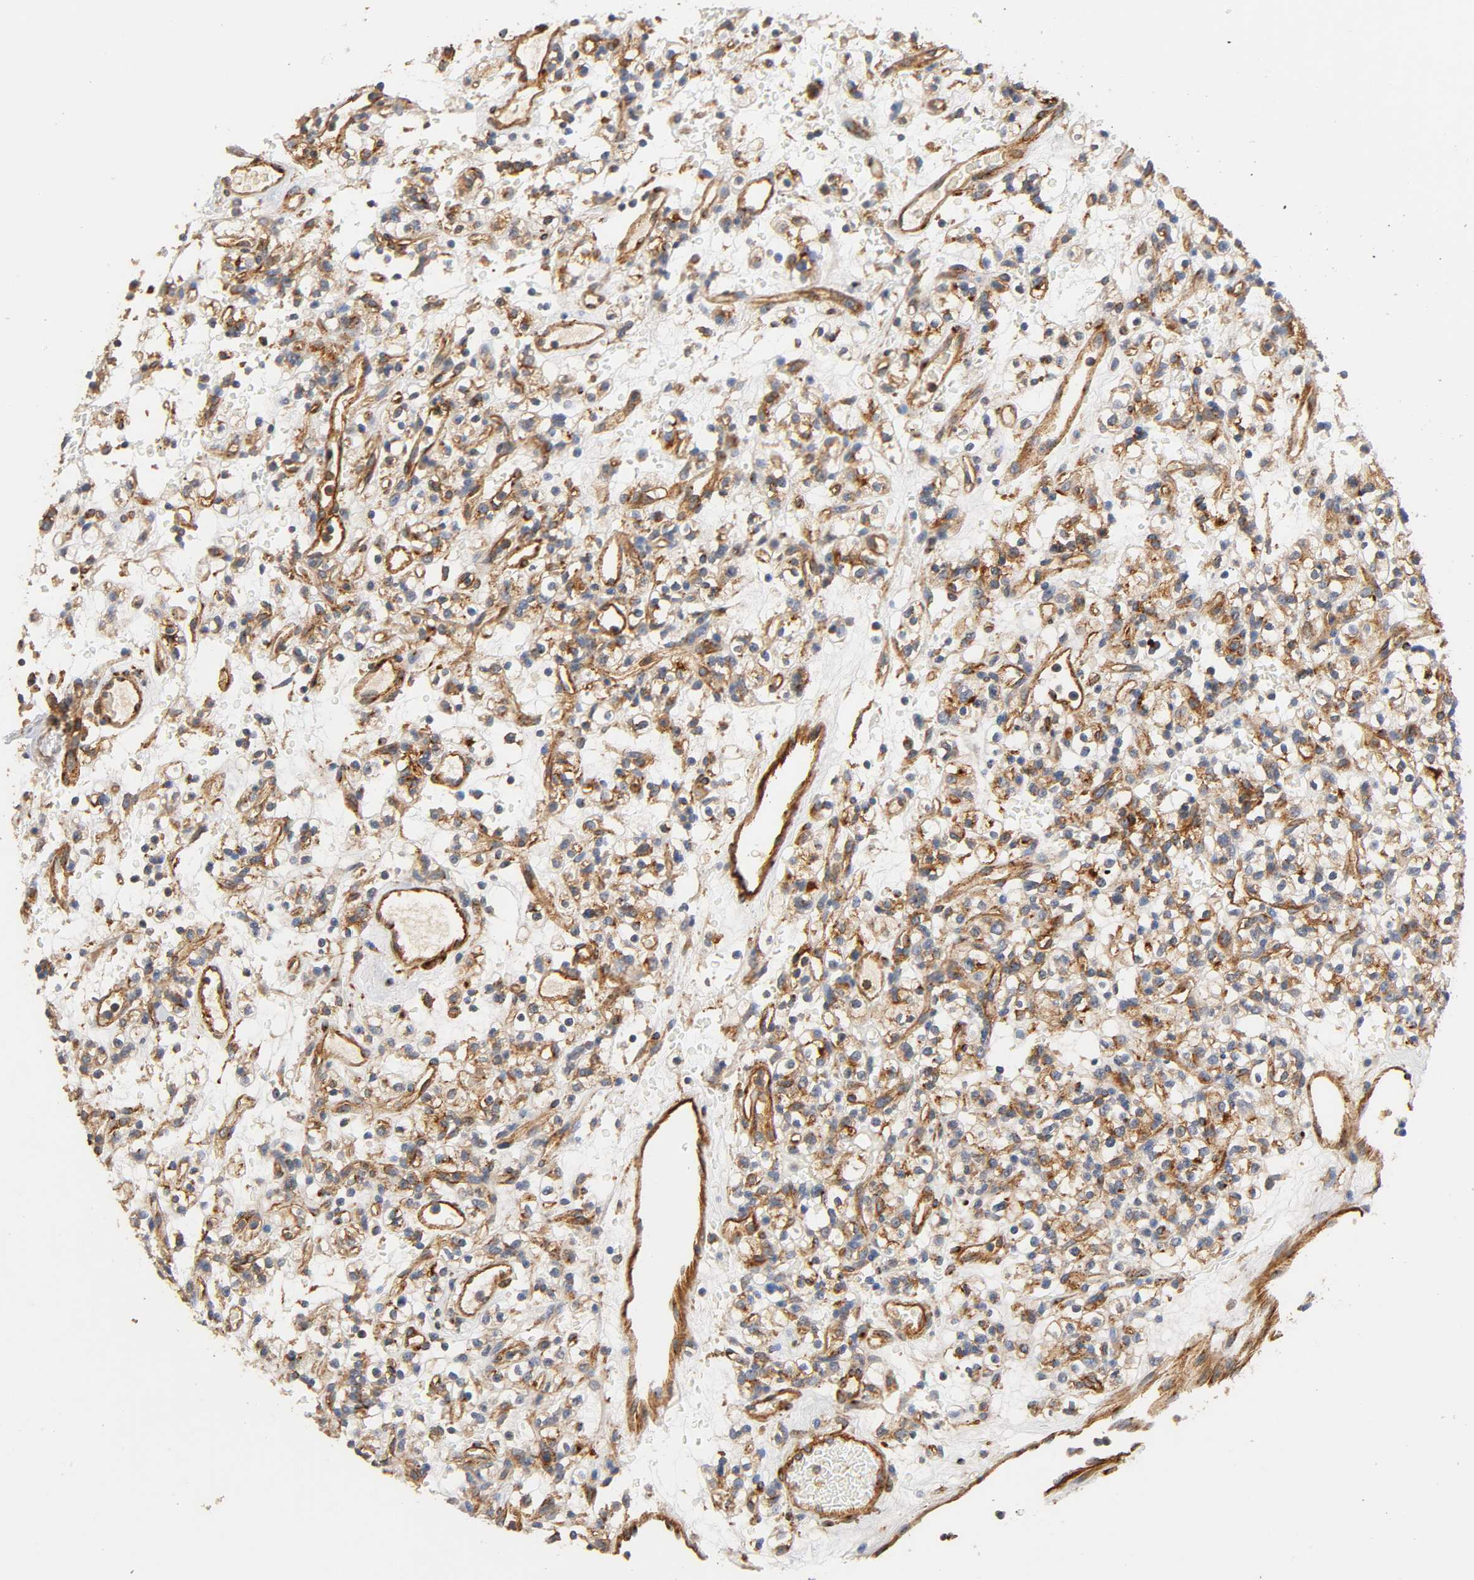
{"staining": {"intensity": "strong", "quantity": "25%-75%", "location": "cytoplasmic/membranous"}, "tissue": "renal cancer", "cell_type": "Tumor cells", "image_type": "cancer", "snomed": [{"axis": "morphology", "description": "Normal tissue, NOS"}, {"axis": "morphology", "description": "Adenocarcinoma, NOS"}, {"axis": "topography", "description": "Kidney"}], "caption": "Renal cancer (adenocarcinoma) stained for a protein reveals strong cytoplasmic/membranous positivity in tumor cells. (IHC, brightfield microscopy, high magnification).", "gene": "IFITM3", "patient": {"sex": "female", "age": 72}}